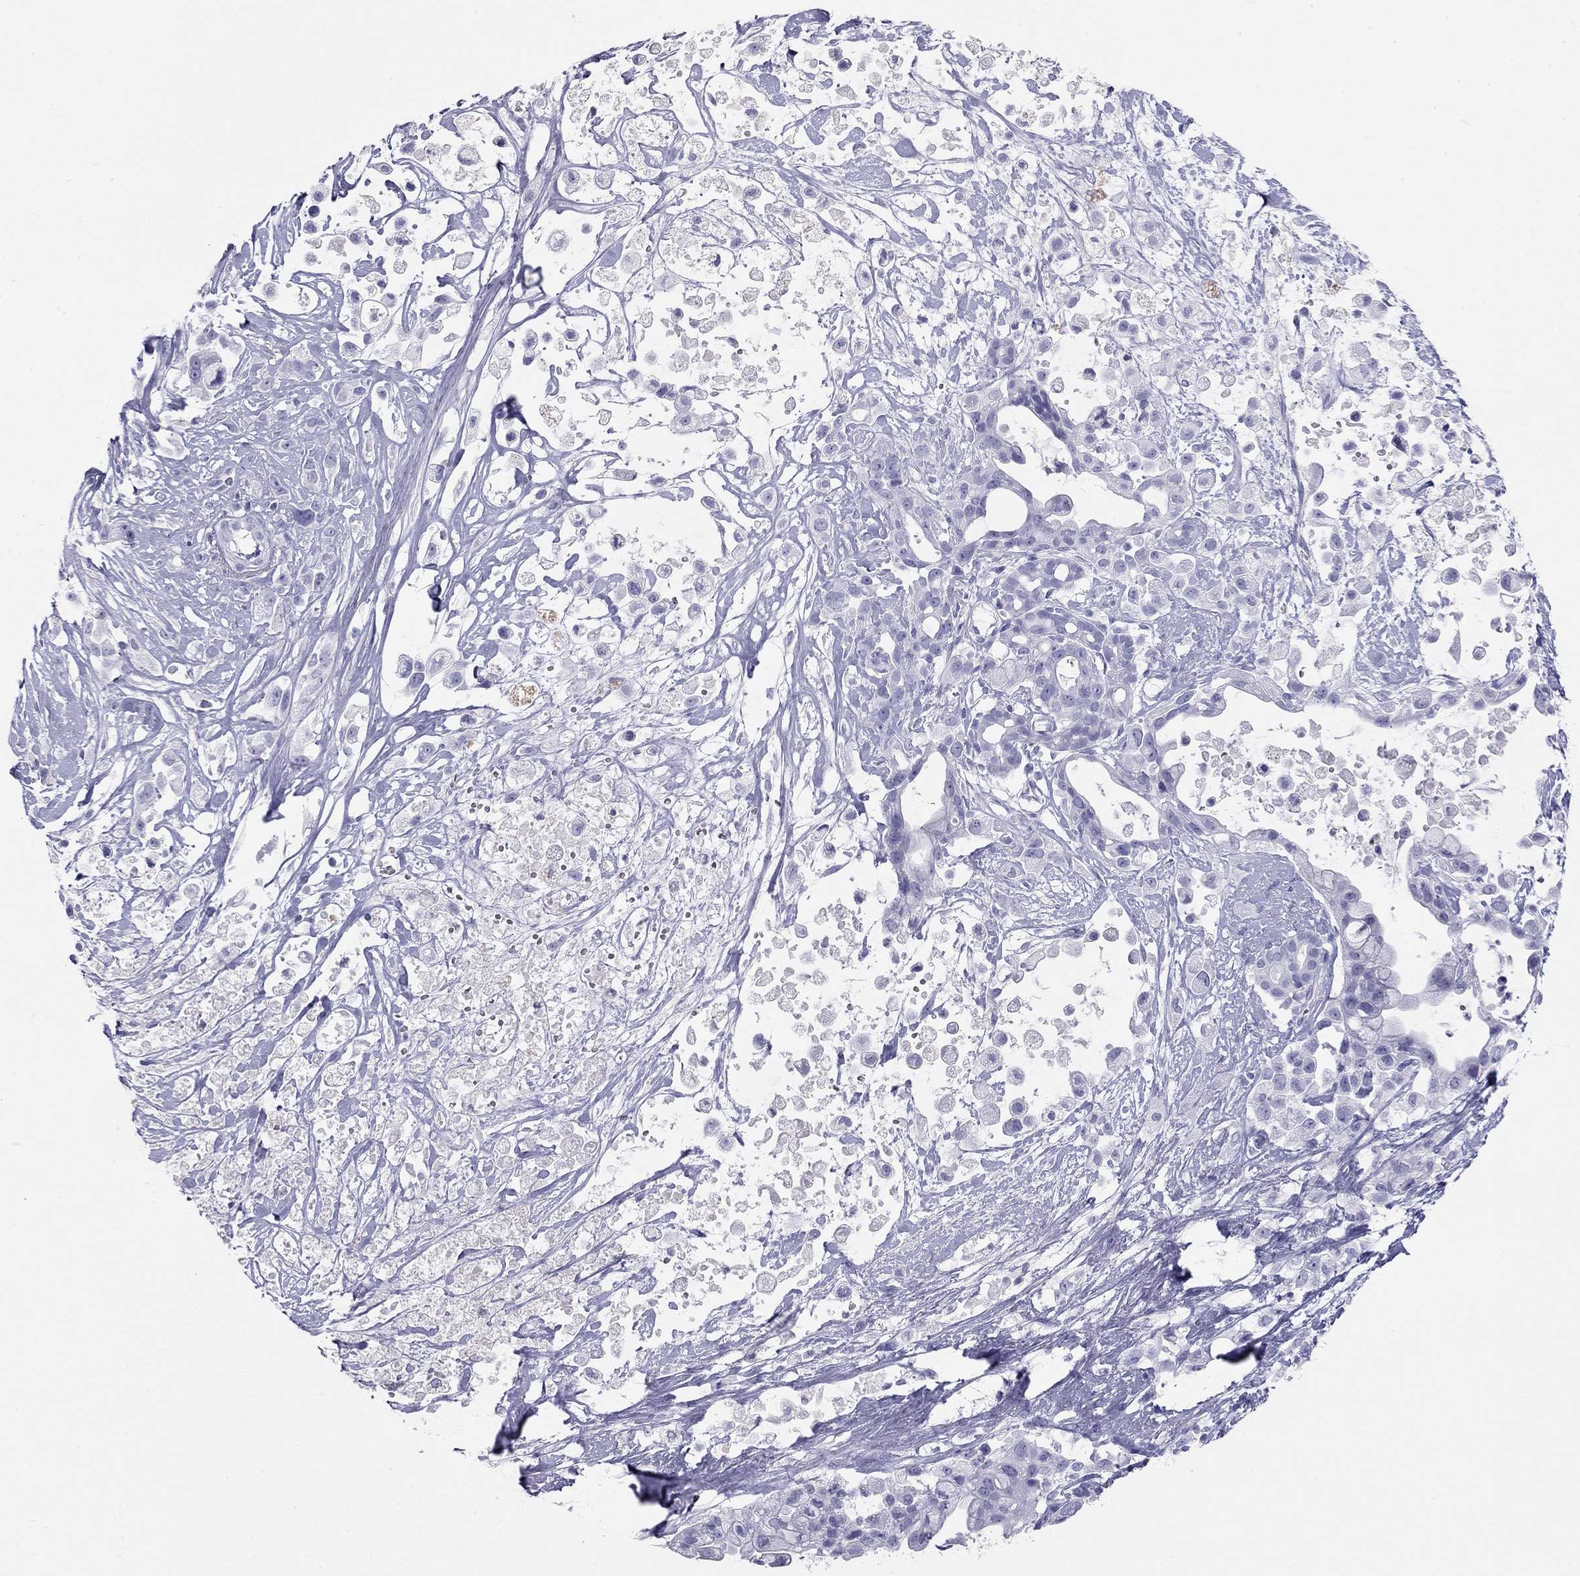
{"staining": {"intensity": "negative", "quantity": "none", "location": "none"}, "tissue": "pancreatic cancer", "cell_type": "Tumor cells", "image_type": "cancer", "snomed": [{"axis": "morphology", "description": "Adenocarcinoma, NOS"}, {"axis": "topography", "description": "Pancreas"}], "caption": "Adenocarcinoma (pancreatic) stained for a protein using immunohistochemistry displays no staining tumor cells.", "gene": "KLRG1", "patient": {"sex": "male", "age": 44}}